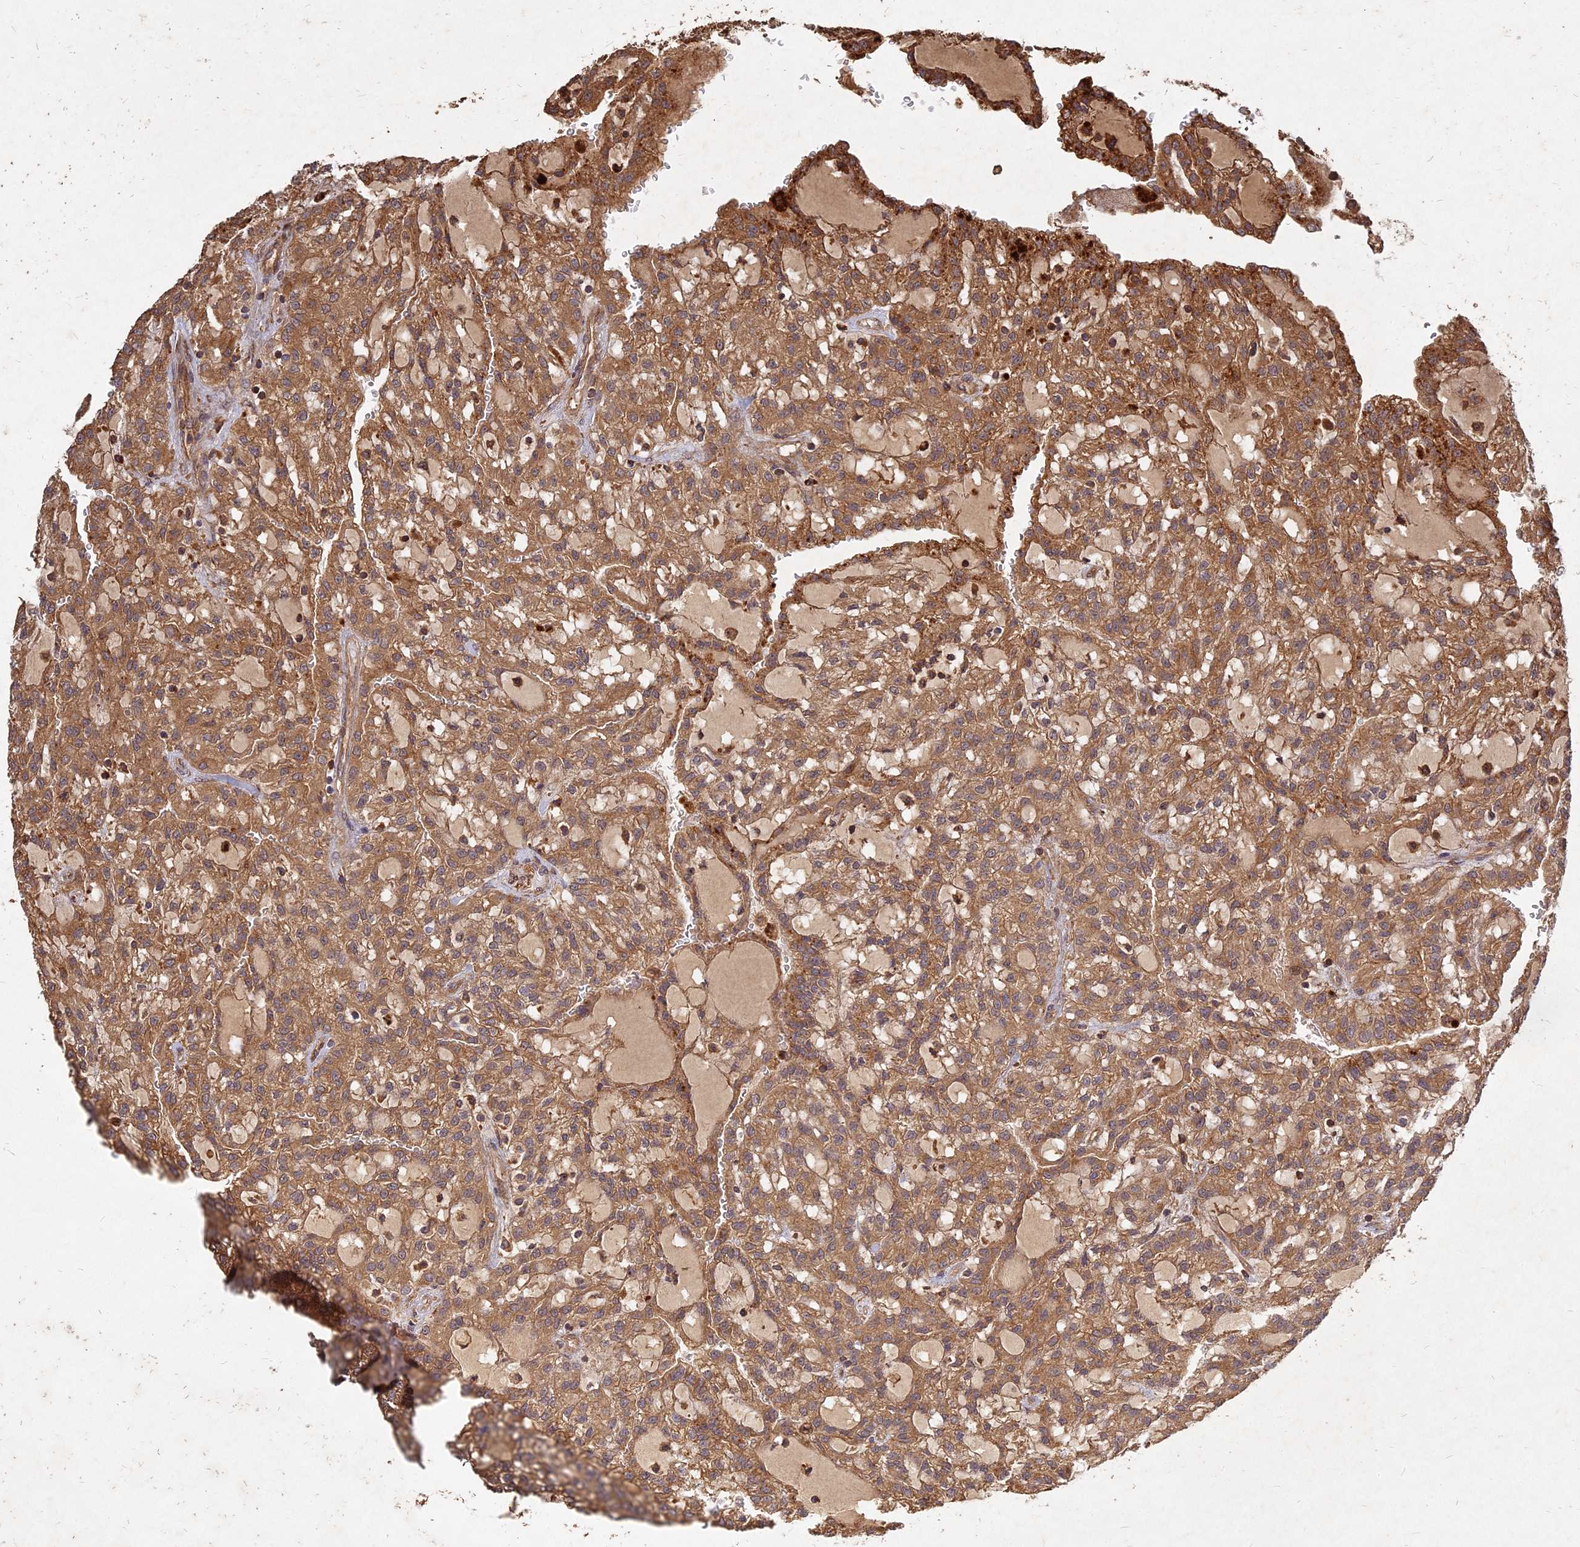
{"staining": {"intensity": "moderate", "quantity": ">75%", "location": "cytoplasmic/membranous"}, "tissue": "renal cancer", "cell_type": "Tumor cells", "image_type": "cancer", "snomed": [{"axis": "morphology", "description": "Adenocarcinoma, NOS"}, {"axis": "topography", "description": "Kidney"}], "caption": "Renal adenocarcinoma stained with a protein marker reveals moderate staining in tumor cells.", "gene": "UBE2W", "patient": {"sex": "male", "age": 63}}